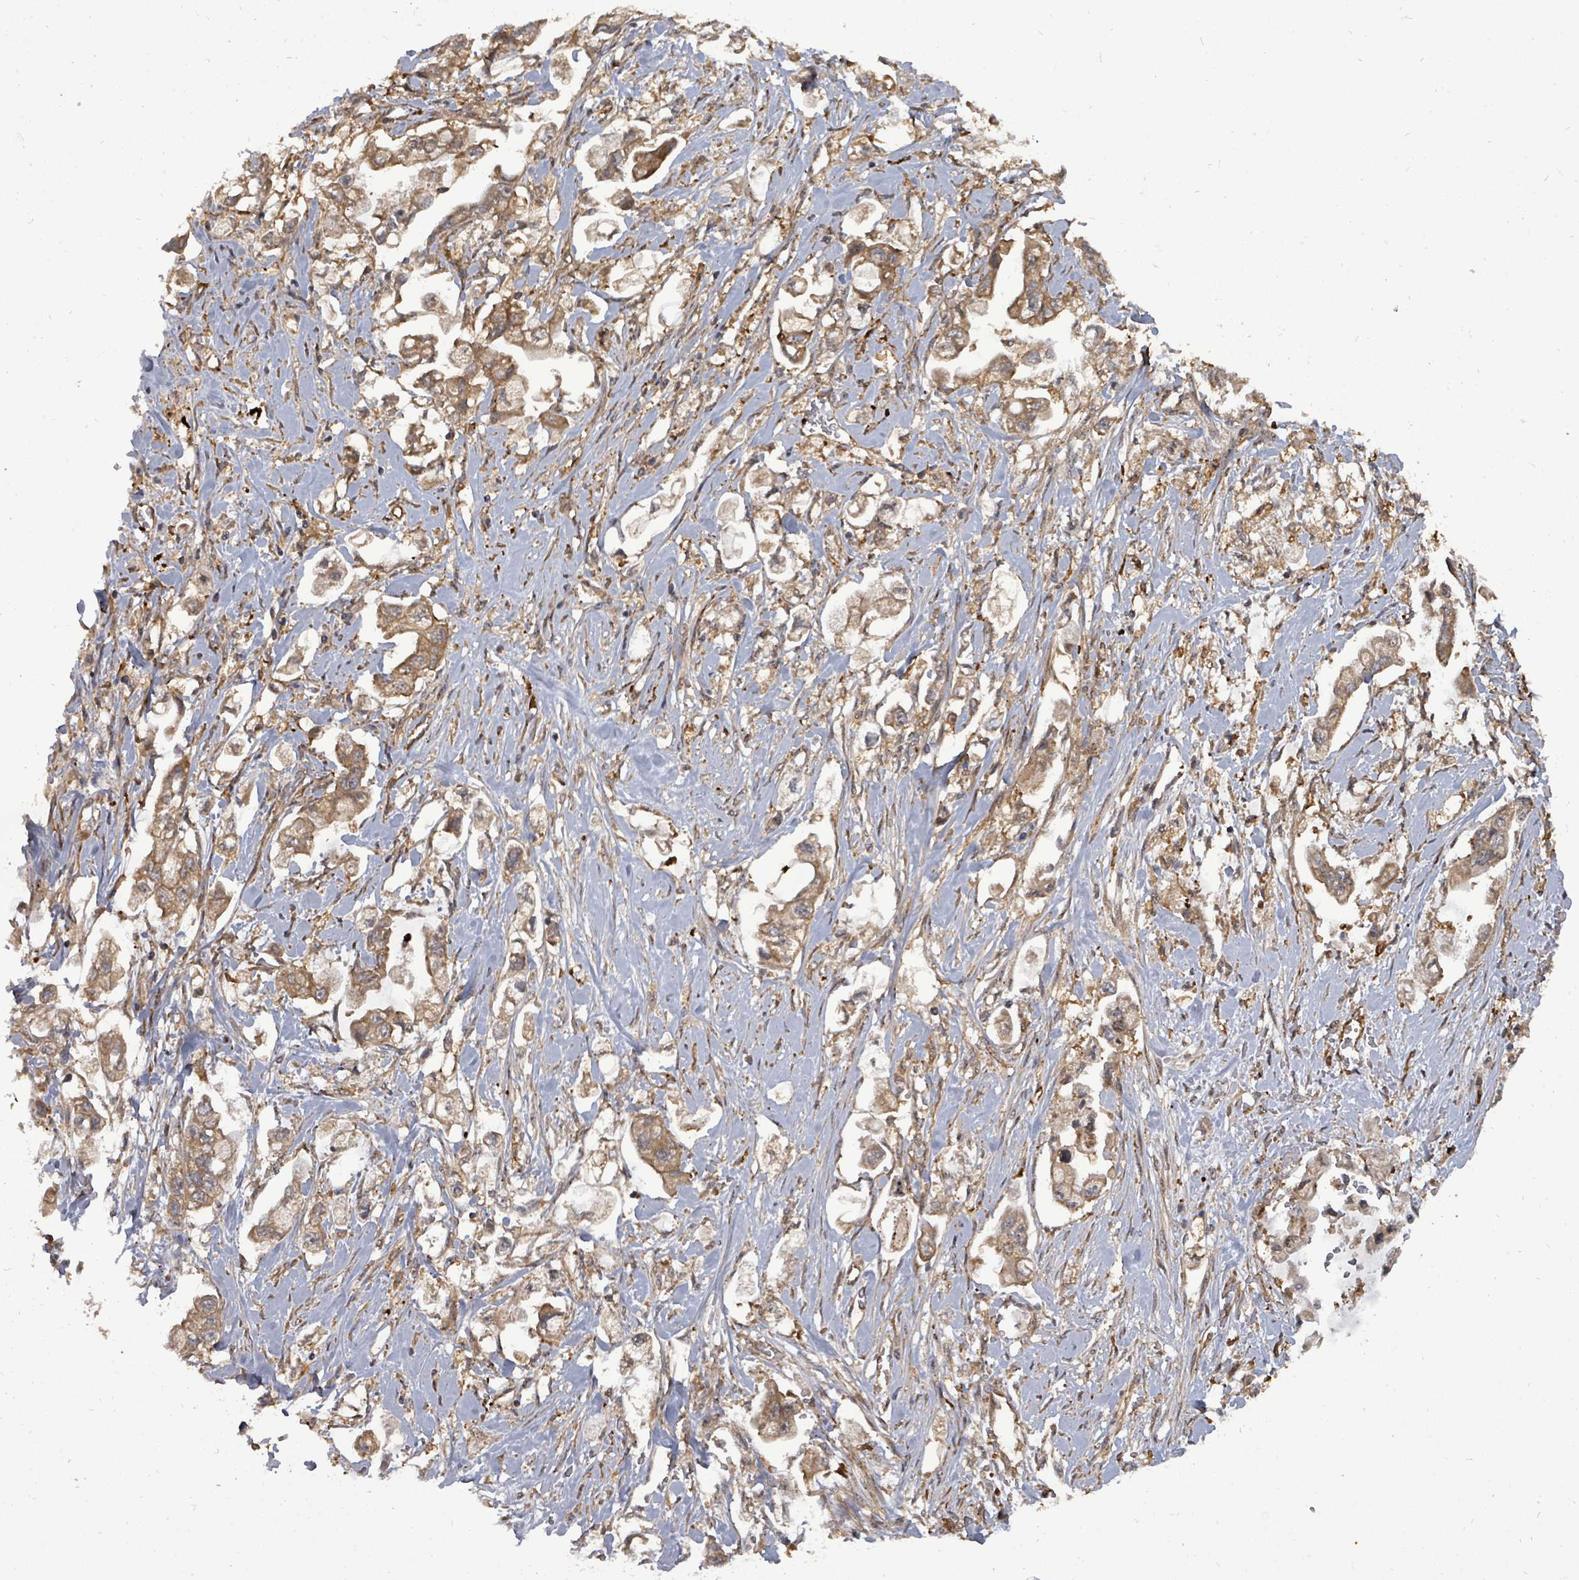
{"staining": {"intensity": "moderate", "quantity": ">75%", "location": "cytoplasmic/membranous"}, "tissue": "stomach cancer", "cell_type": "Tumor cells", "image_type": "cancer", "snomed": [{"axis": "morphology", "description": "Adenocarcinoma, NOS"}, {"axis": "topography", "description": "Stomach"}], "caption": "High-power microscopy captured an immunohistochemistry histopathology image of adenocarcinoma (stomach), revealing moderate cytoplasmic/membranous staining in approximately >75% of tumor cells.", "gene": "EIF3C", "patient": {"sex": "male", "age": 62}}